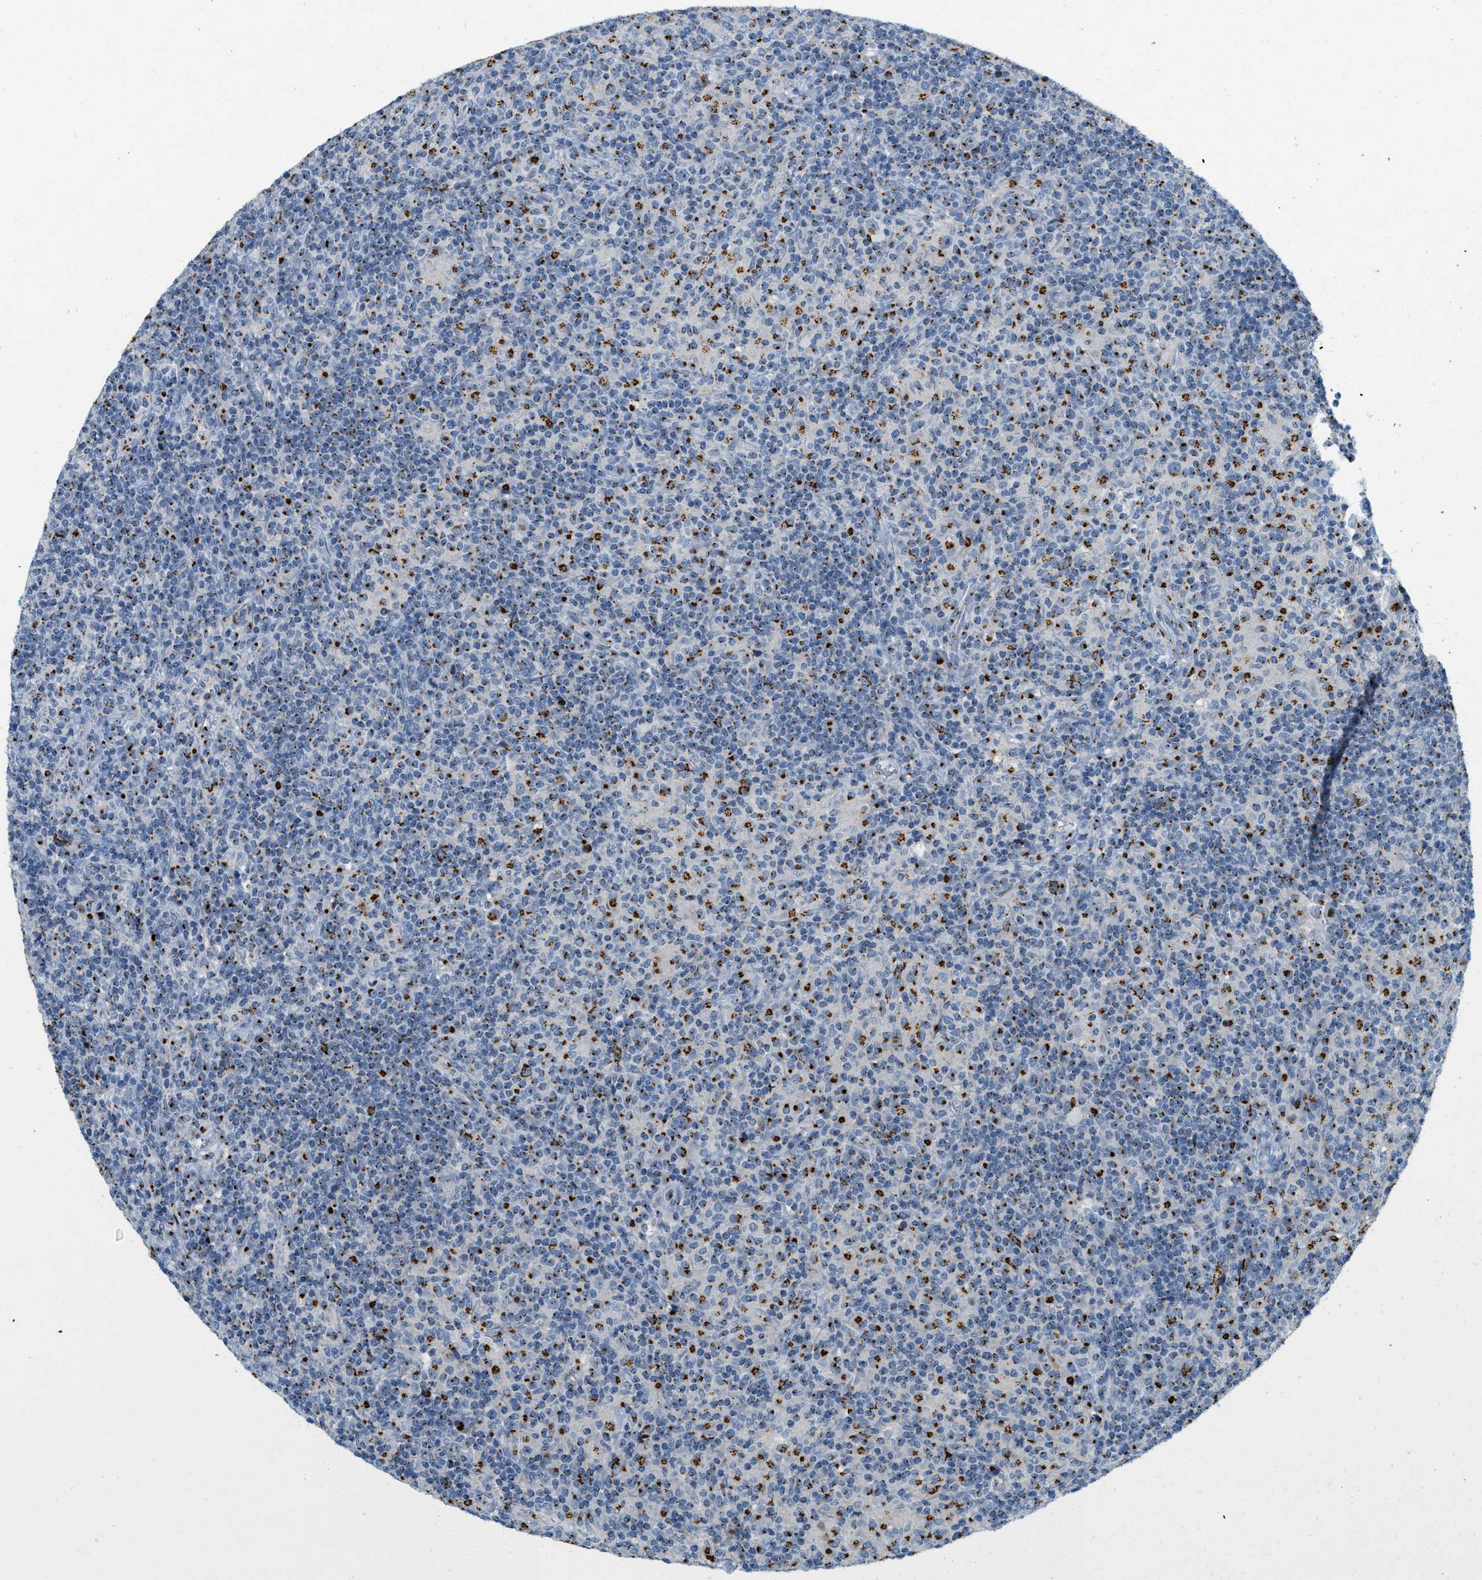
{"staining": {"intensity": "strong", "quantity": "25%-75%", "location": "cytoplasmic/membranous"}, "tissue": "lymphoma", "cell_type": "Tumor cells", "image_type": "cancer", "snomed": [{"axis": "morphology", "description": "Hodgkin's disease, NOS"}, {"axis": "topography", "description": "Lymph node"}], "caption": "Immunohistochemistry photomicrograph of neoplastic tissue: lymphoma stained using immunohistochemistry (IHC) shows high levels of strong protein expression localized specifically in the cytoplasmic/membranous of tumor cells, appearing as a cytoplasmic/membranous brown color.", "gene": "ENTPD4", "patient": {"sex": "male", "age": 70}}